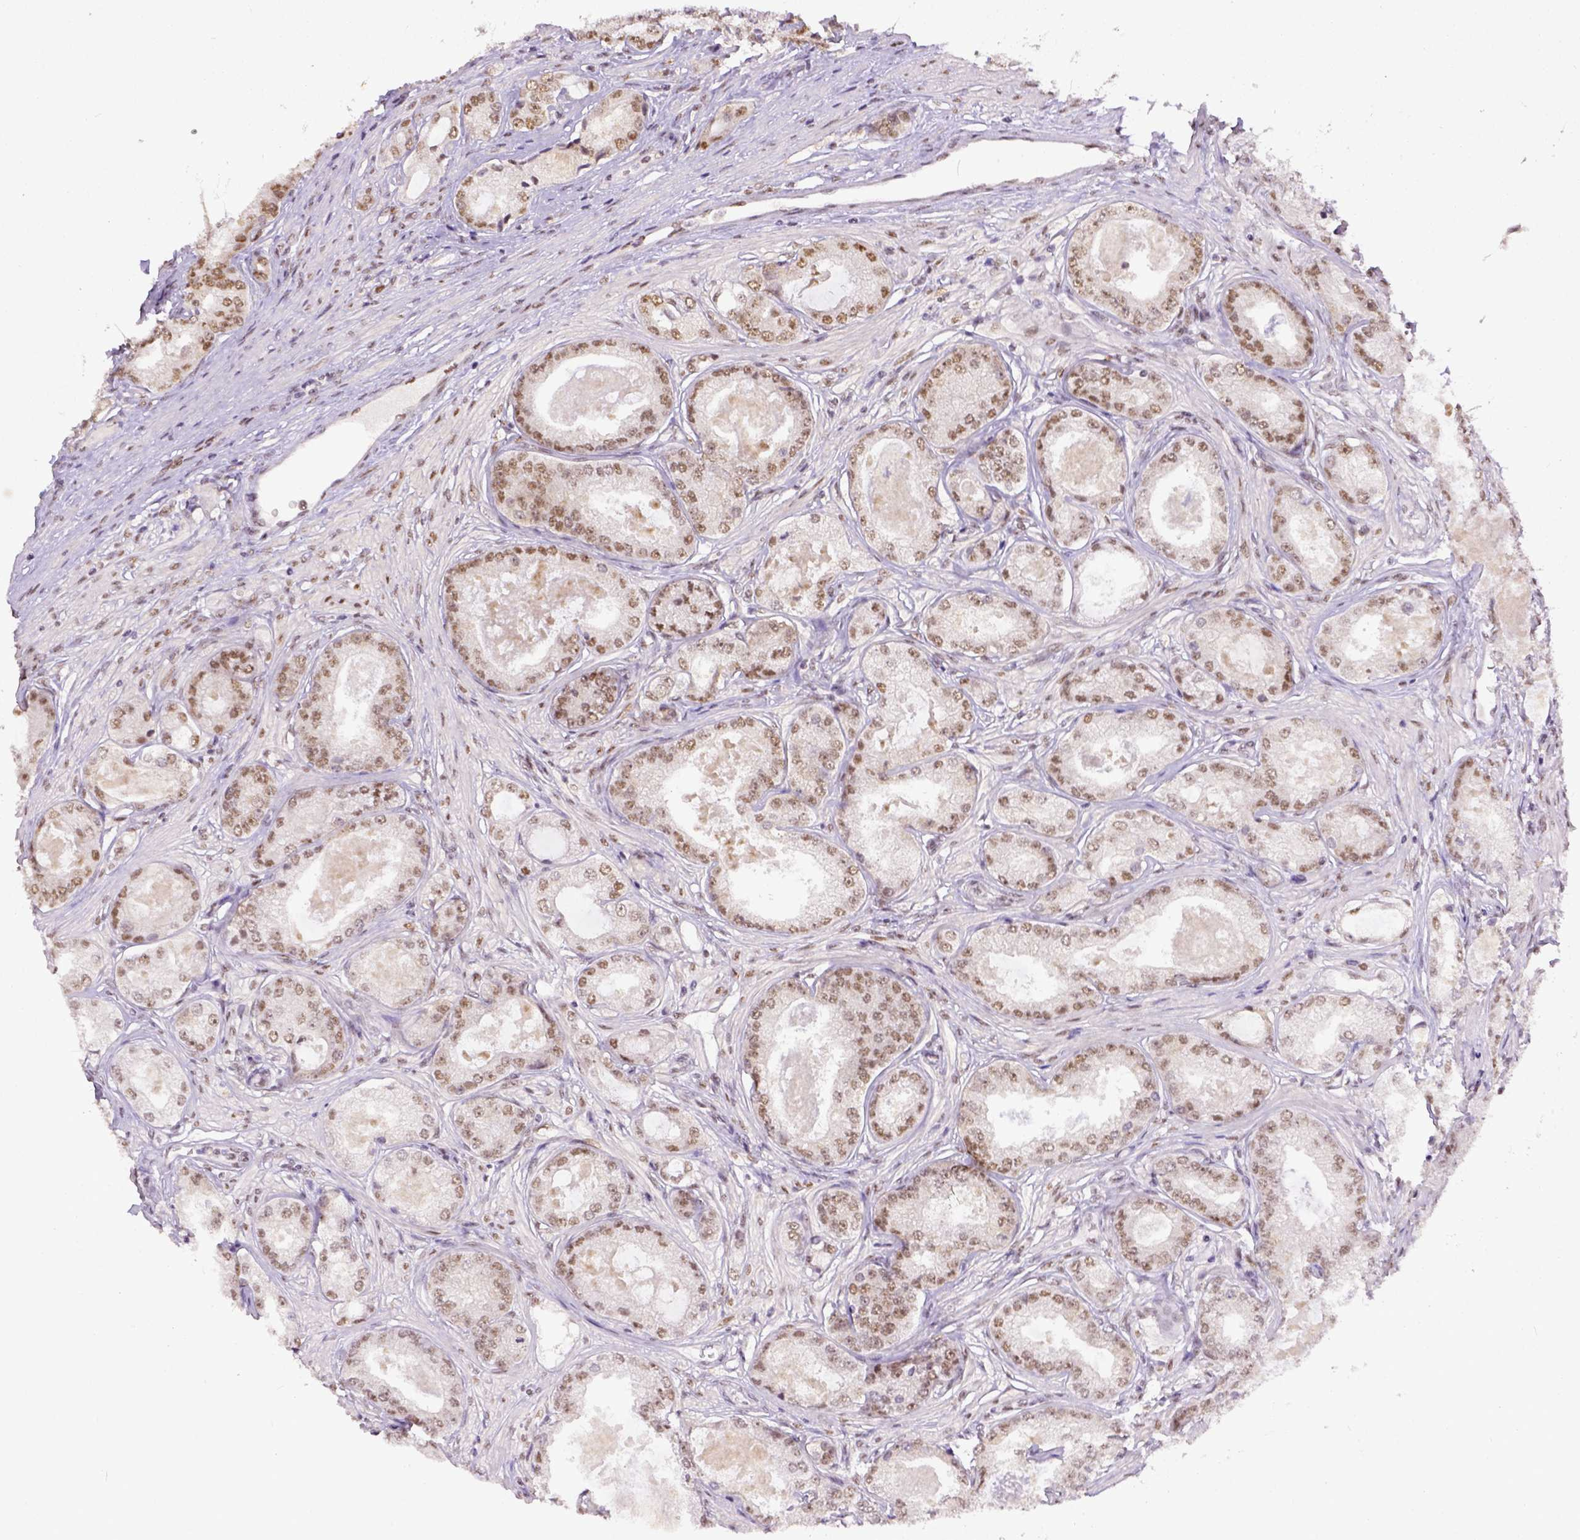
{"staining": {"intensity": "weak", "quantity": ">75%", "location": "nuclear"}, "tissue": "prostate cancer", "cell_type": "Tumor cells", "image_type": "cancer", "snomed": [{"axis": "morphology", "description": "Adenocarcinoma, Low grade"}, {"axis": "topography", "description": "Prostate"}], "caption": "Weak nuclear protein staining is identified in approximately >75% of tumor cells in prostate cancer (adenocarcinoma (low-grade)).", "gene": "ERCC1", "patient": {"sex": "male", "age": 68}}